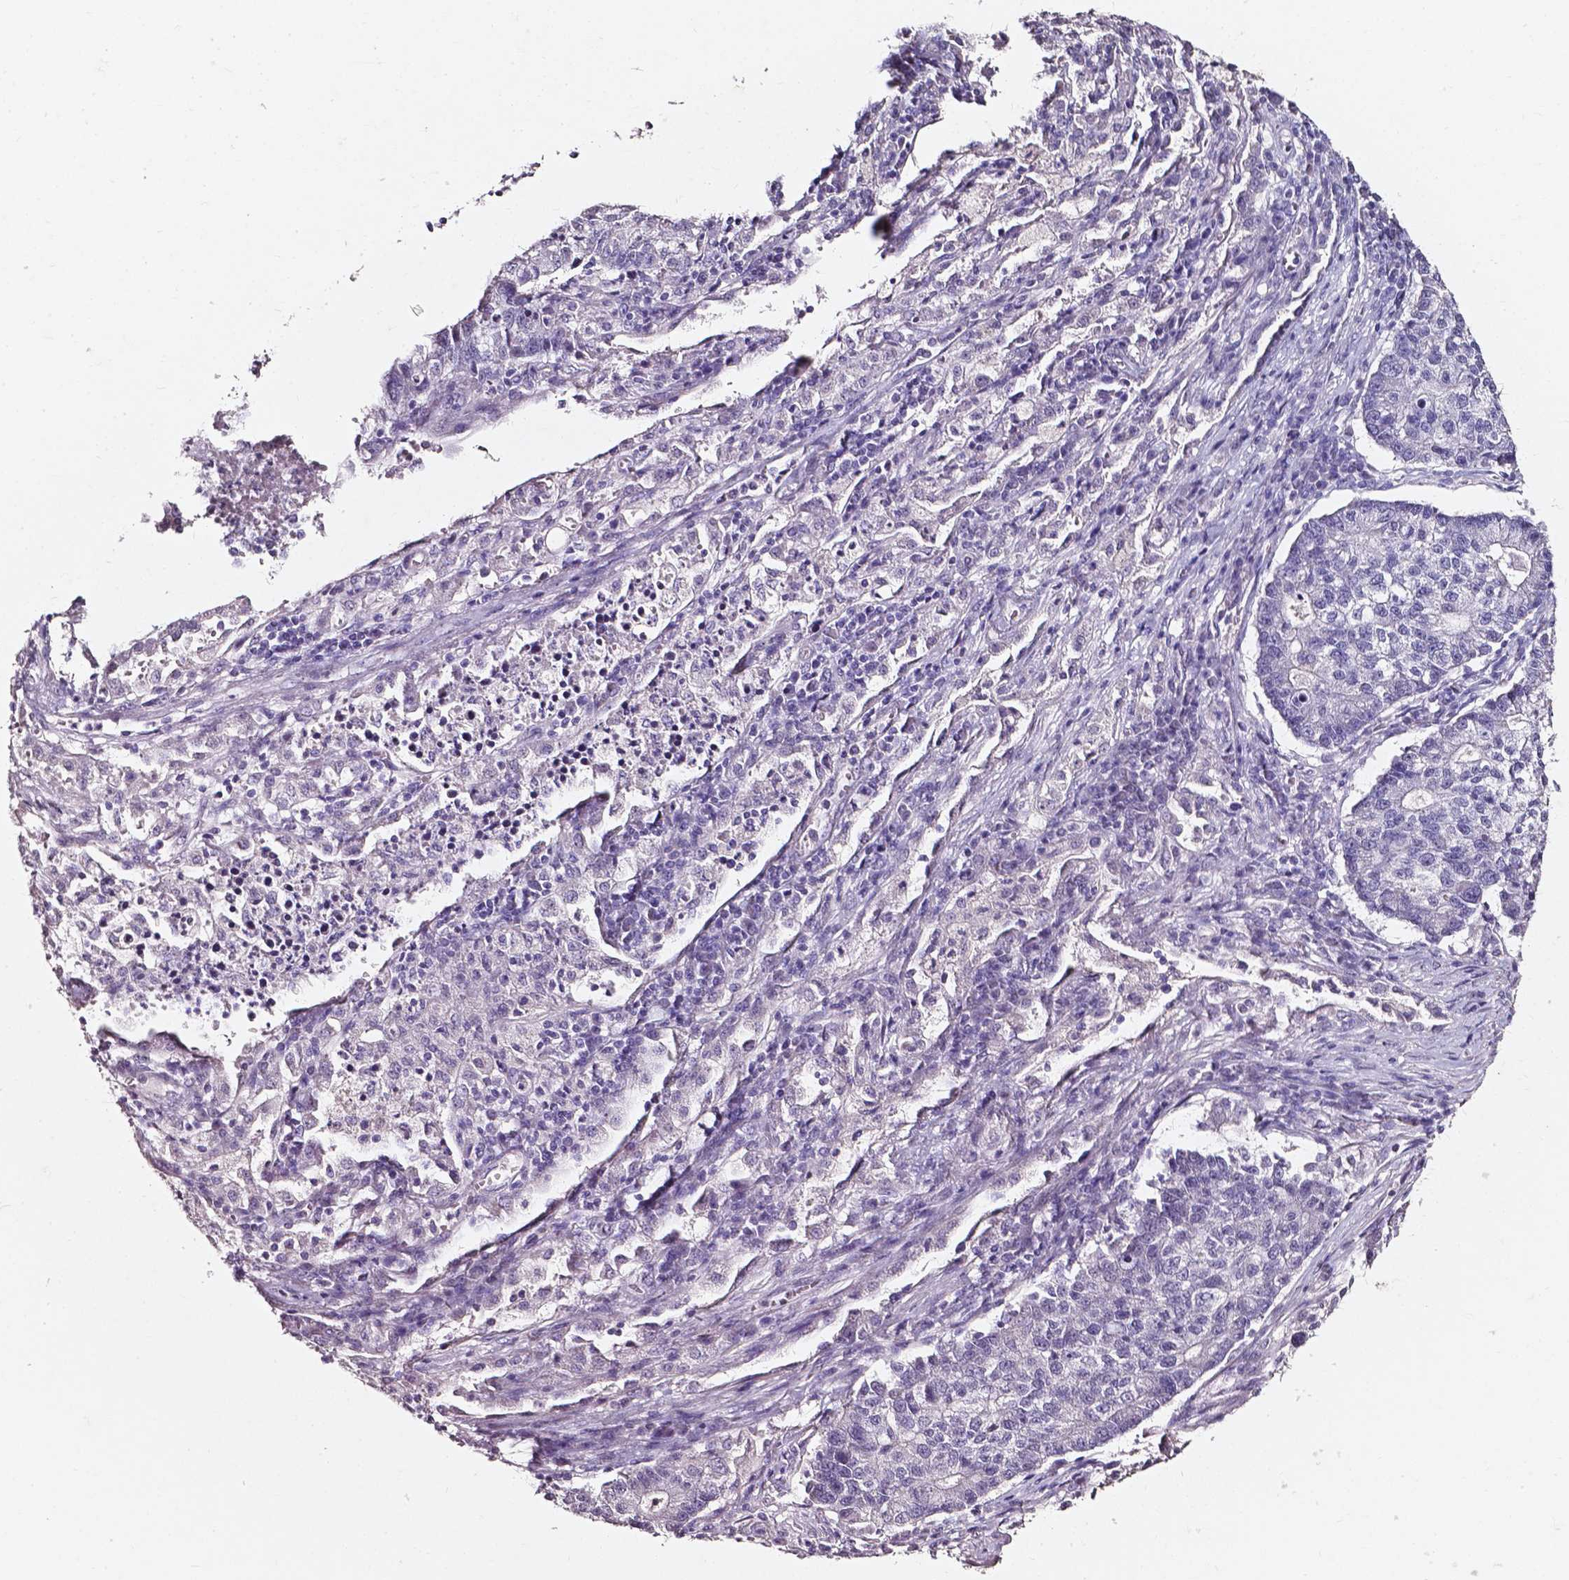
{"staining": {"intensity": "negative", "quantity": "none", "location": "none"}, "tissue": "lung cancer", "cell_type": "Tumor cells", "image_type": "cancer", "snomed": [{"axis": "morphology", "description": "Adenocarcinoma, NOS"}, {"axis": "topography", "description": "Lung"}], "caption": "Immunohistochemistry photomicrograph of lung adenocarcinoma stained for a protein (brown), which reveals no staining in tumor cells.", "gene": "AKR1B10", "patient": {"sex": "male", "age": 57}}